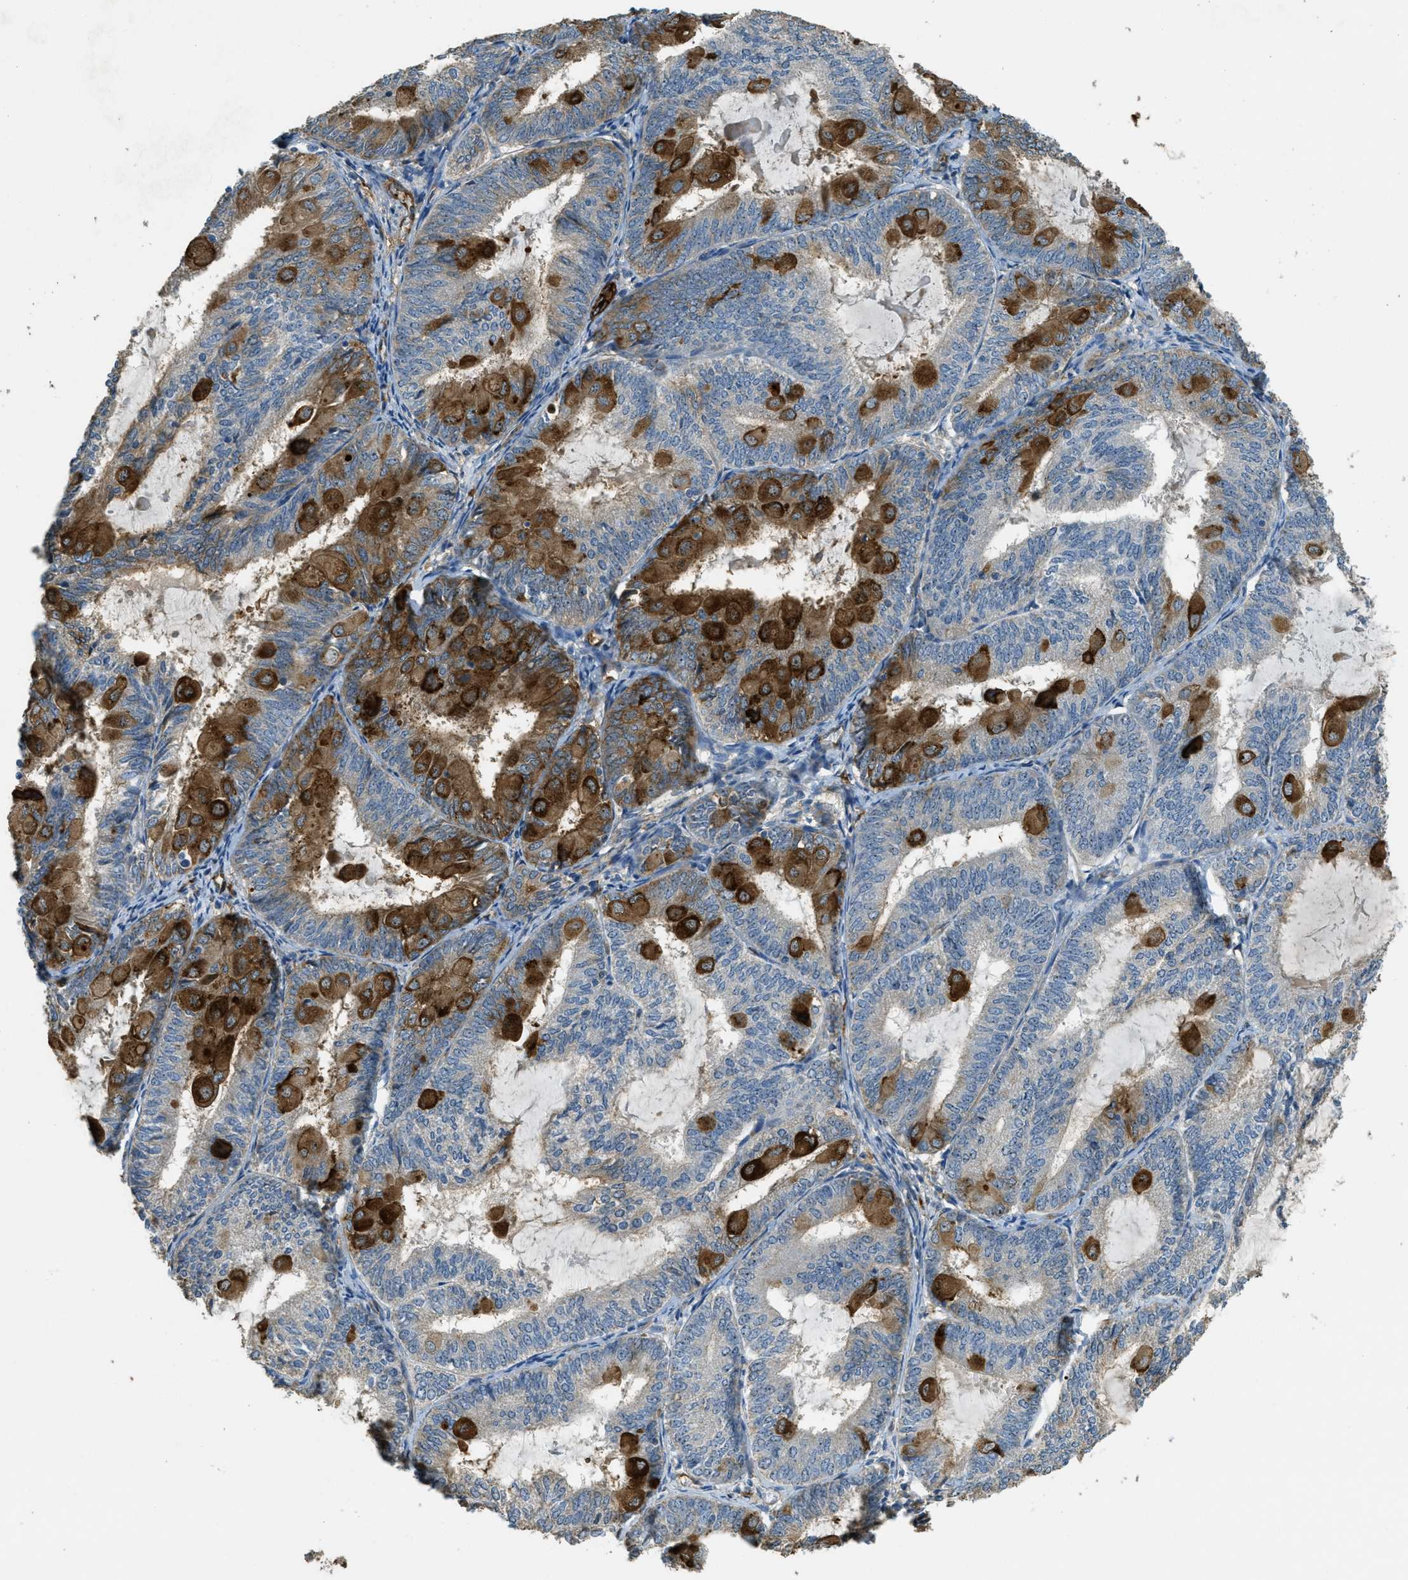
{"staining": {"intensity": "strong", "quantity": "25%-75%", "location": "cytoplasmic/membranous"}, "tissue": "endometrial cancer", "cell_type": "Tumor cells", "image_type": "cancer", "snomed": [{"axis": "morphology", "description": "Adenocarcinoma, NOS"}, {"axis": "topography", "description": "Endometrium"}], "caption": "Protein staining of endometrial cancer (adenocarcinoma) tissue shows strong cytoplasmic/membranous expression in approximately 25%-75% of tumor cells. Ihc stains the protein in brown and the nuclei are stained blue.", "gene": "OSMR", "patient": {"sex": "female", "age": 81}}